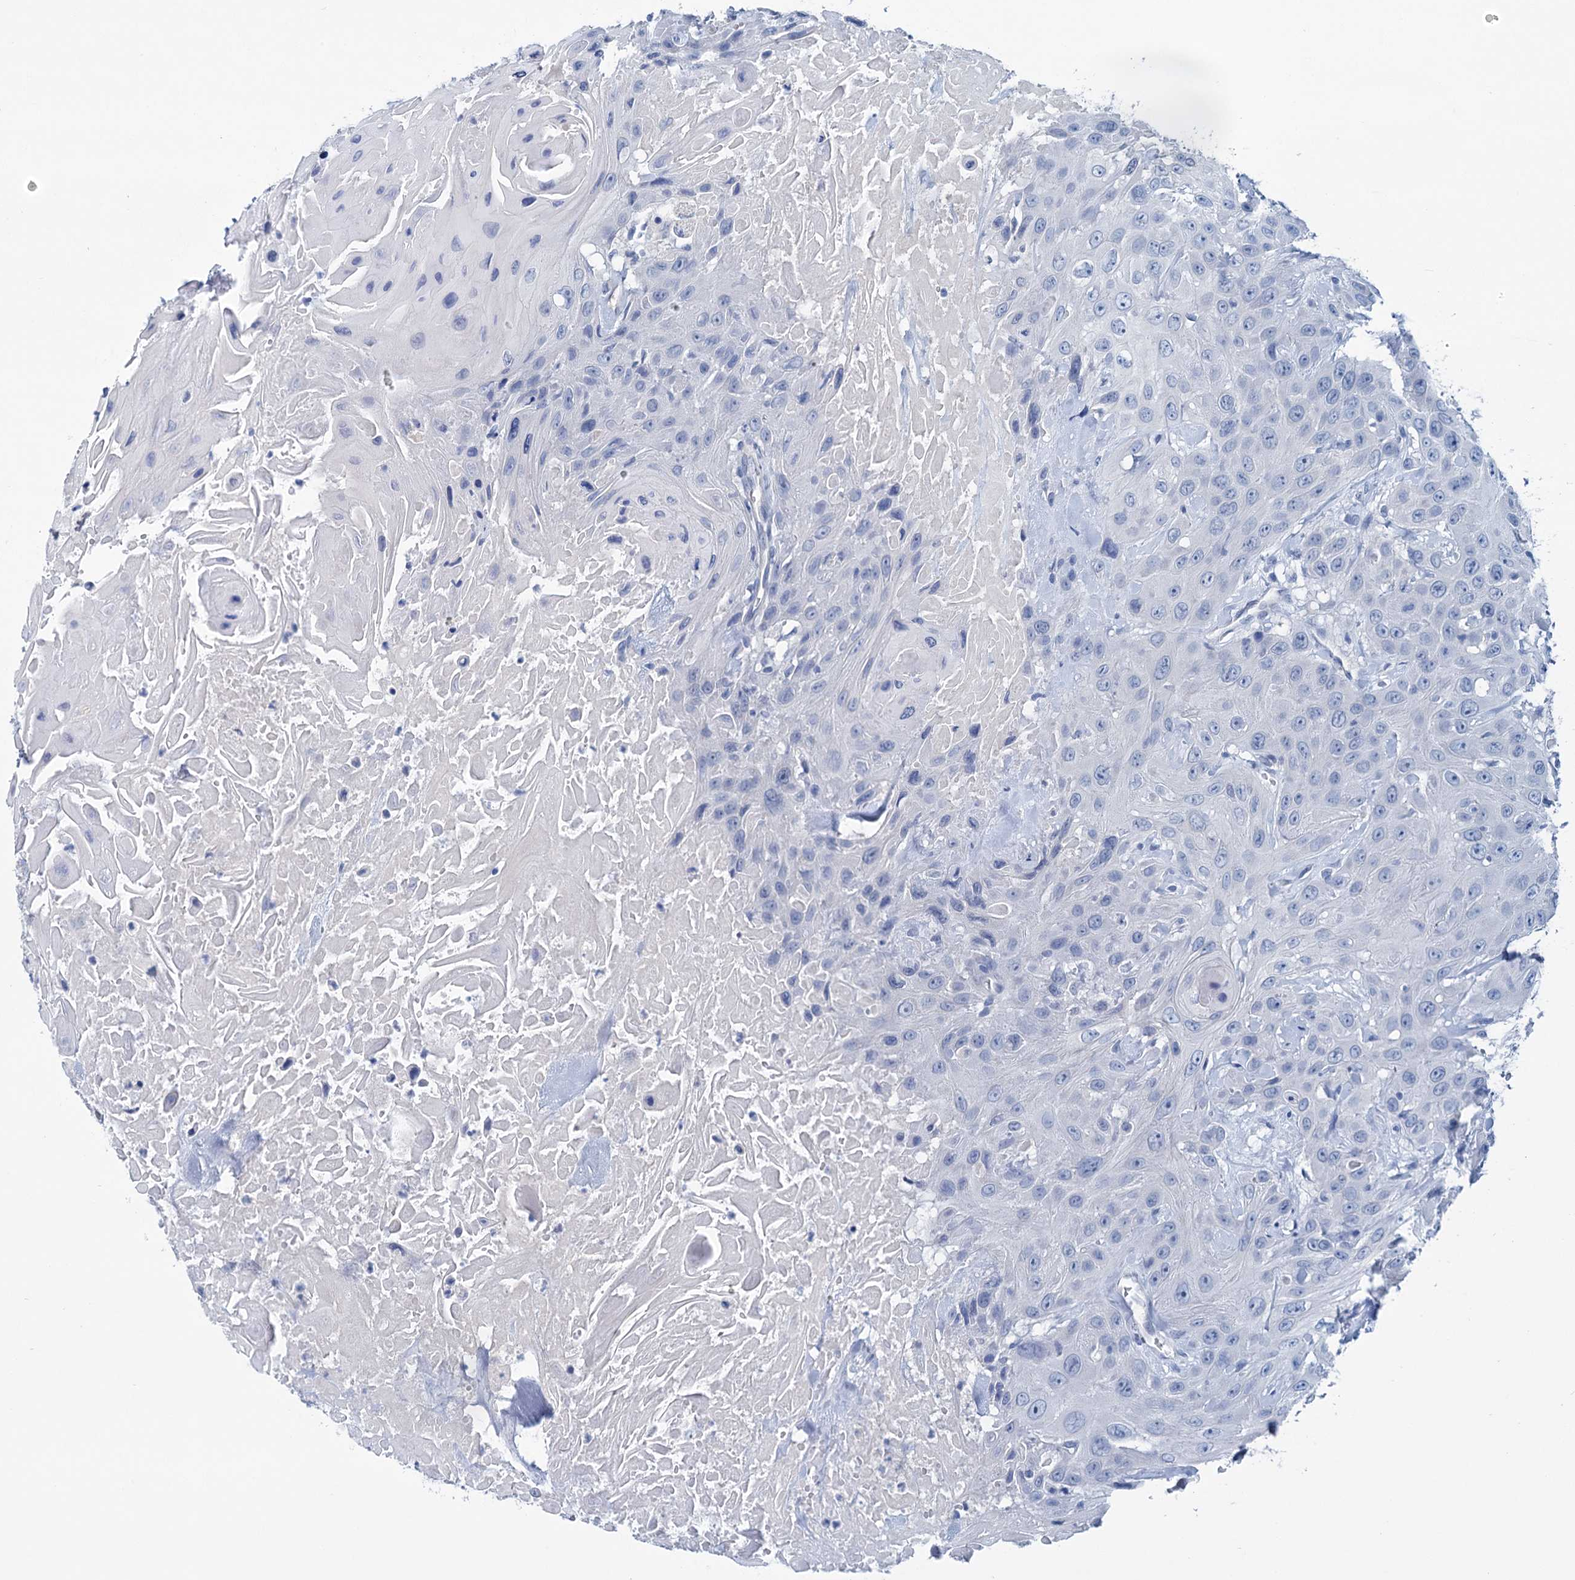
{"staining": {"intensity": "negative", "quantity": "none", "location": "none"}, "tissue": "head and neck cancer", "cell_type": "Tumor cells", "image_type": "cancer", "snomed": [{"axis": "morphology", "description": "Squamous cell carcinoma, NOS"}, {"axis": "topography", "description": "Head-Neck"}], "caption": "This is a image of IHC staining of head and neck cancer (squamous cell carcinoma), which shows no expression in tumor cells.", "gene": "MYOZ3", "patient": {"sex": "male", "age": 81}}